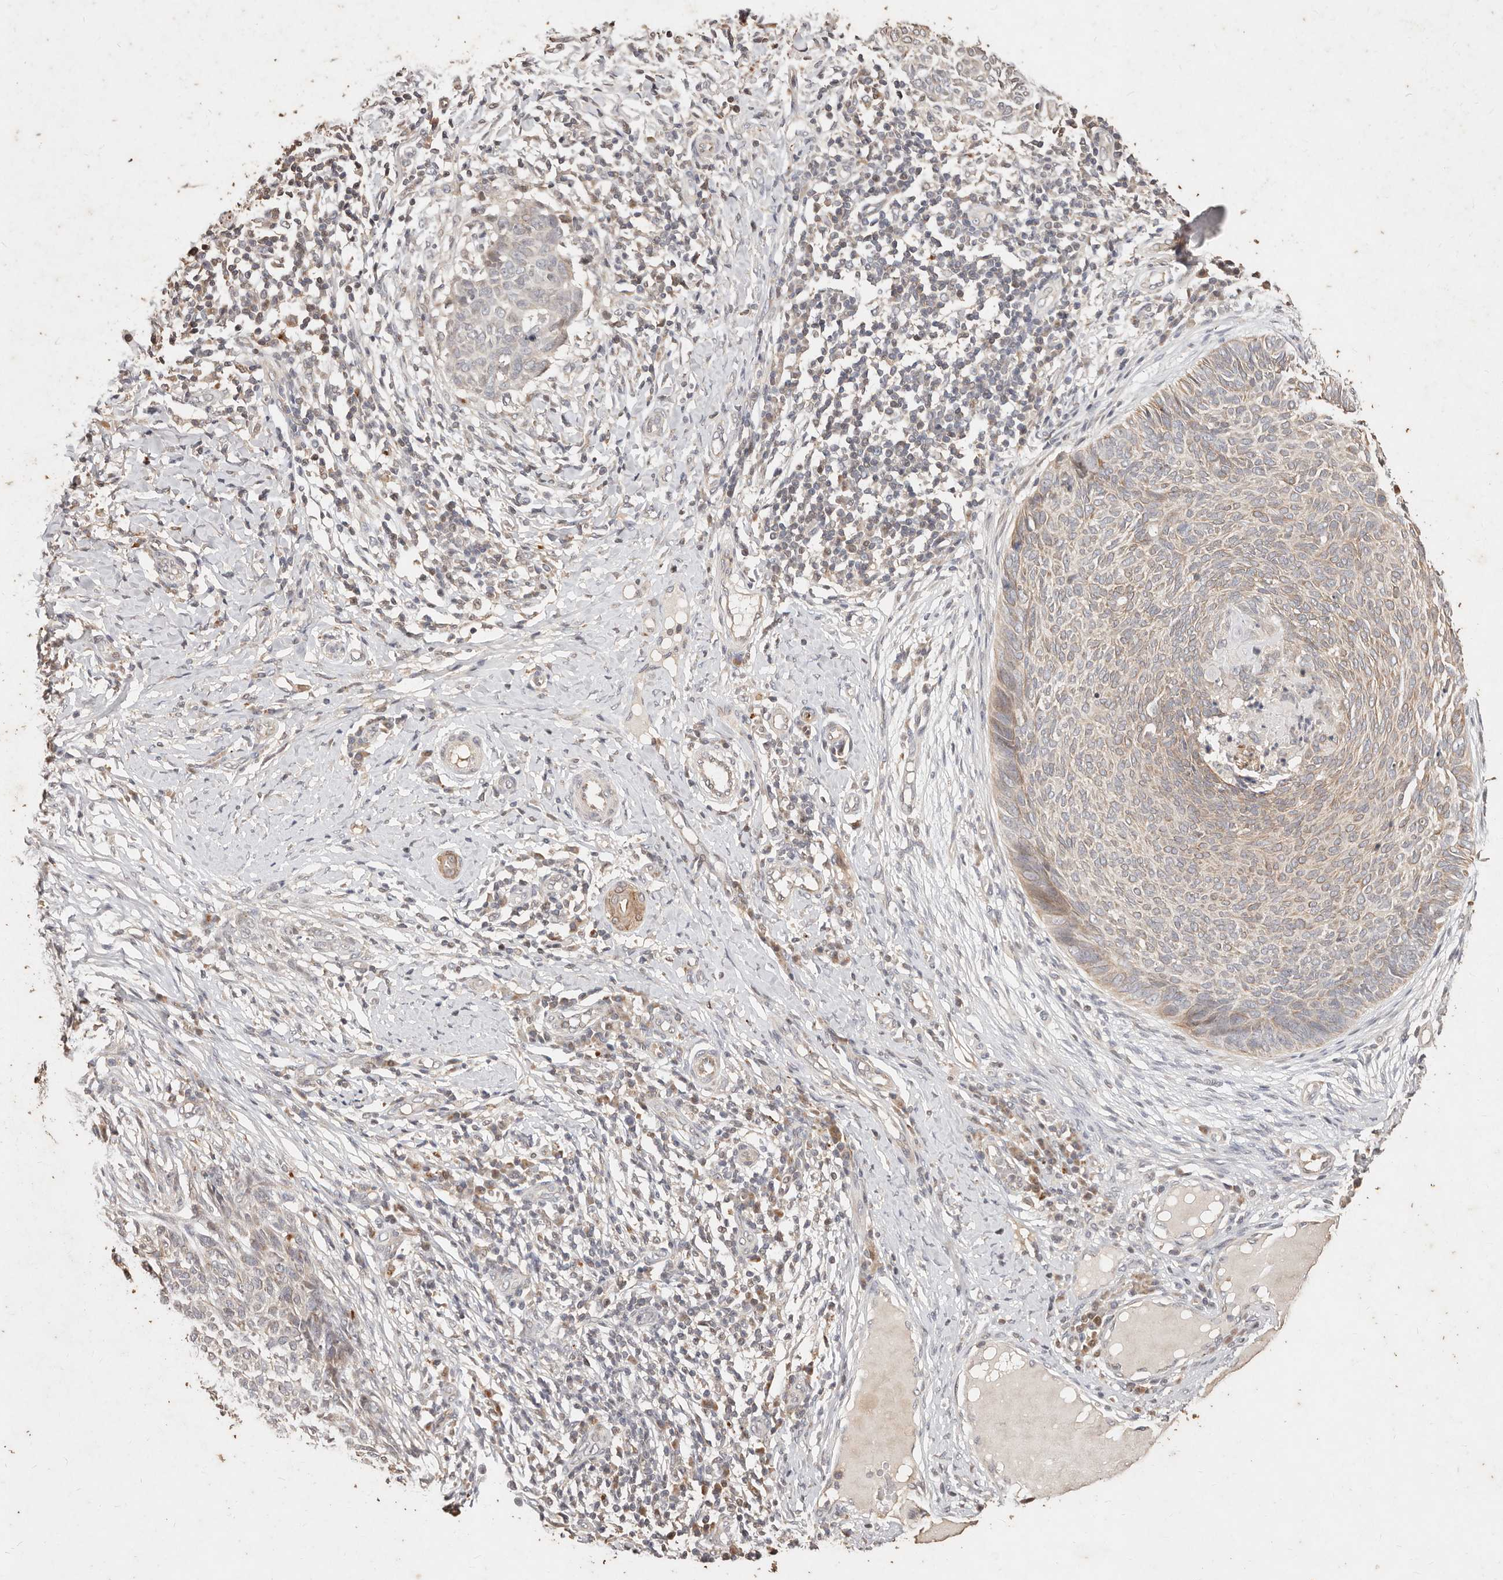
{"staining": {"intensity": "weak", "quantity": "<25%", "location": "cytoplasmic/membranous"}, "tissue": "skin cancer", "cell_type": "Tumor cells", "image_type": "cancer", "snomed": [{"axis": "morphology", "description": "Normal tissue, NOS"}, {"axis": "morphology", "description": "Basal cell carcinoma"}, {"axis": "topography", "description": "Skin"}], "caption": "There is no significant expression in tumor cells of skin basal cell carcinoma.", "gene": "KIF9", "patient": {"sex": "male", "age": 50}}